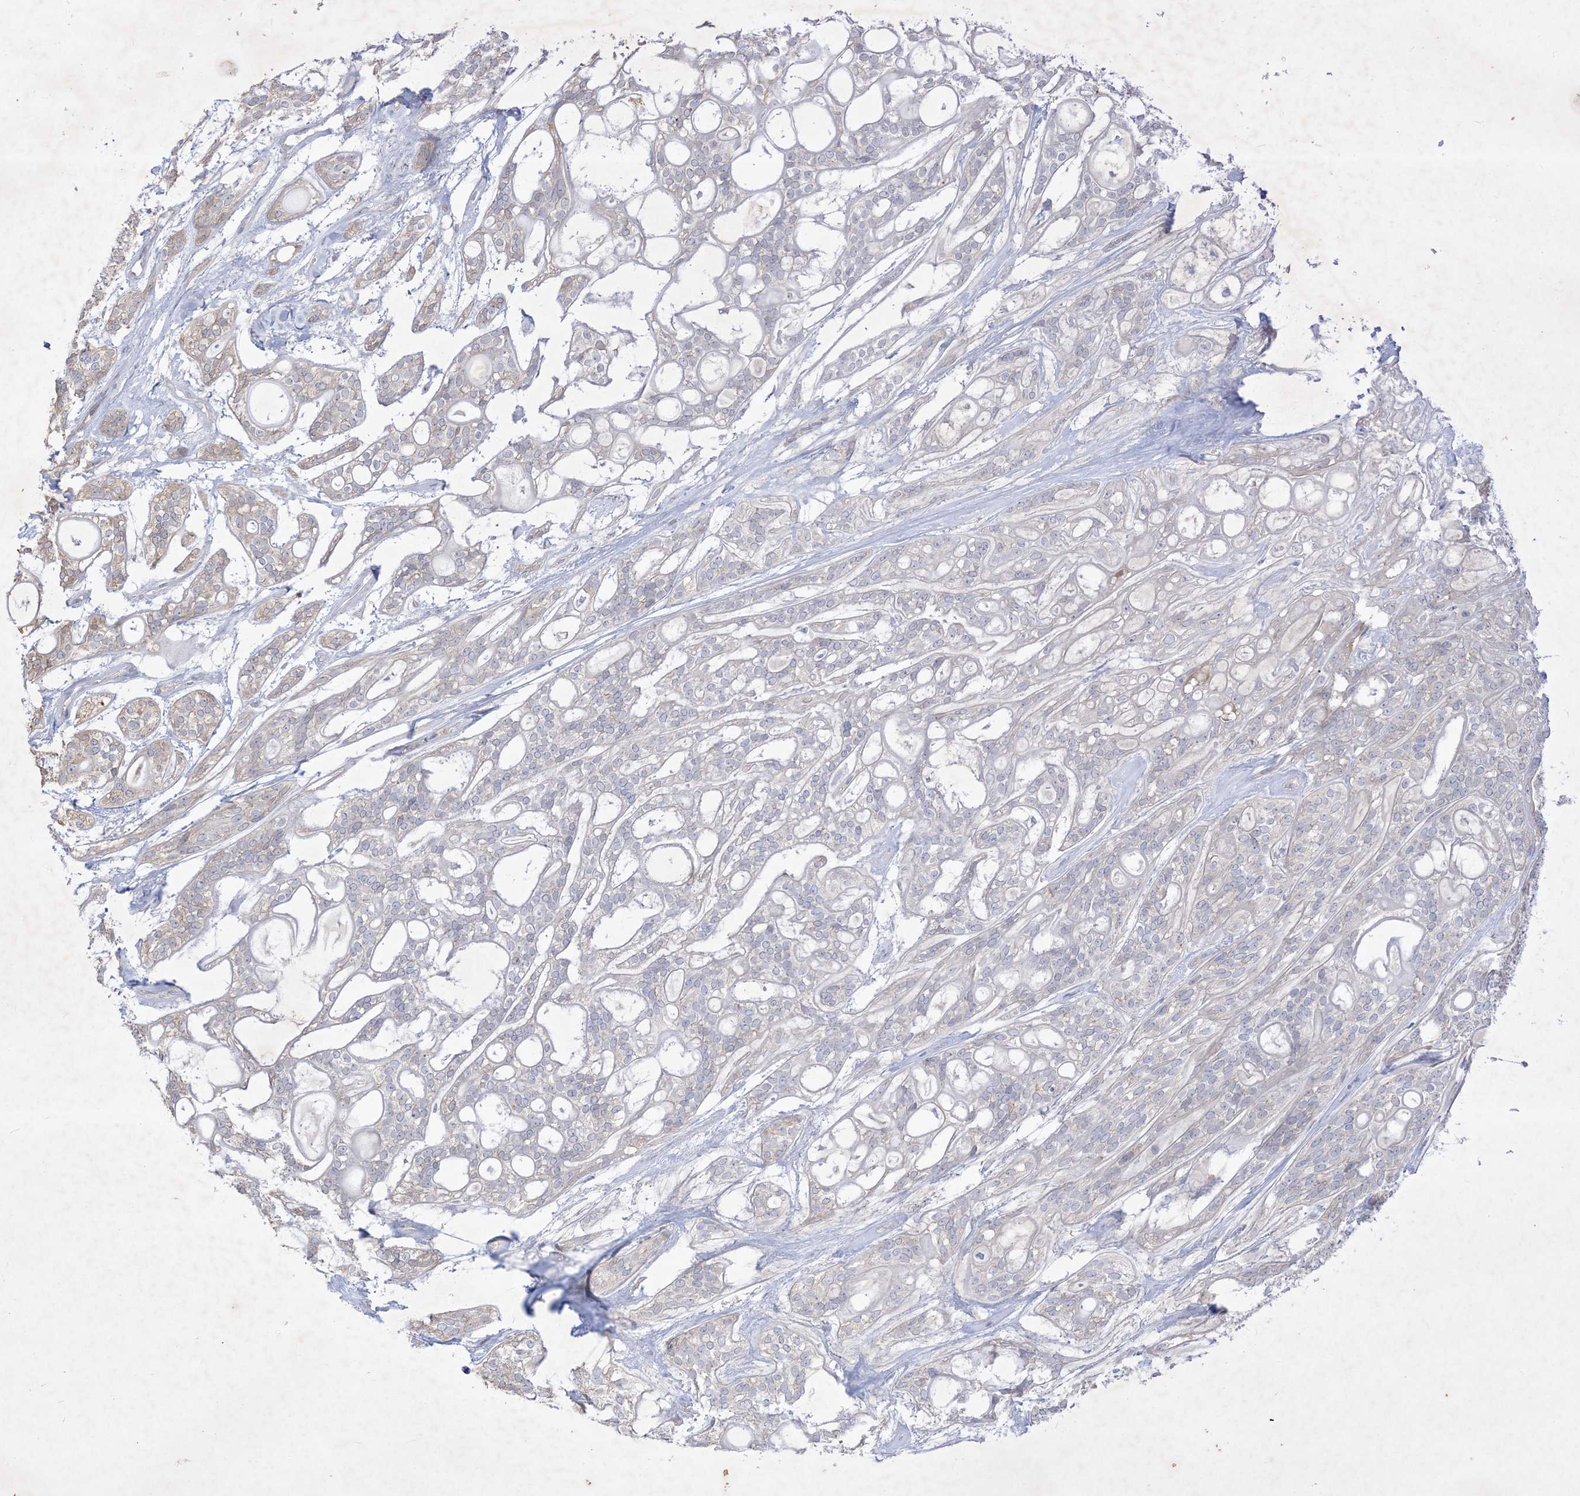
{"staining": {"intensity": "negative", "quantity": "none", "location": "none"}, "tissue": "head and neck cancer", "cell_type": "Tumor cells", "image_type": "cancer", "snomed": [{"axis": "morphology", "description": "Adenocarcinoma, NOS"}, {"axis": "topography", "description": "Head-Neck"}], "caption": "High magnification brightfield microscopy of adenocarcinoma (head and neck) stained with DAB (3,3'-diaminobenzidine) (brown) and counterstained with hematoxylin (blue): tumor cells show no significant positivity. The staining is performed using DAB brown chromogen with nuclei counter-stained in using hematoxylin.", "gene": "PLEKHA3", "patient": {"sex": "male", "age": 66}}